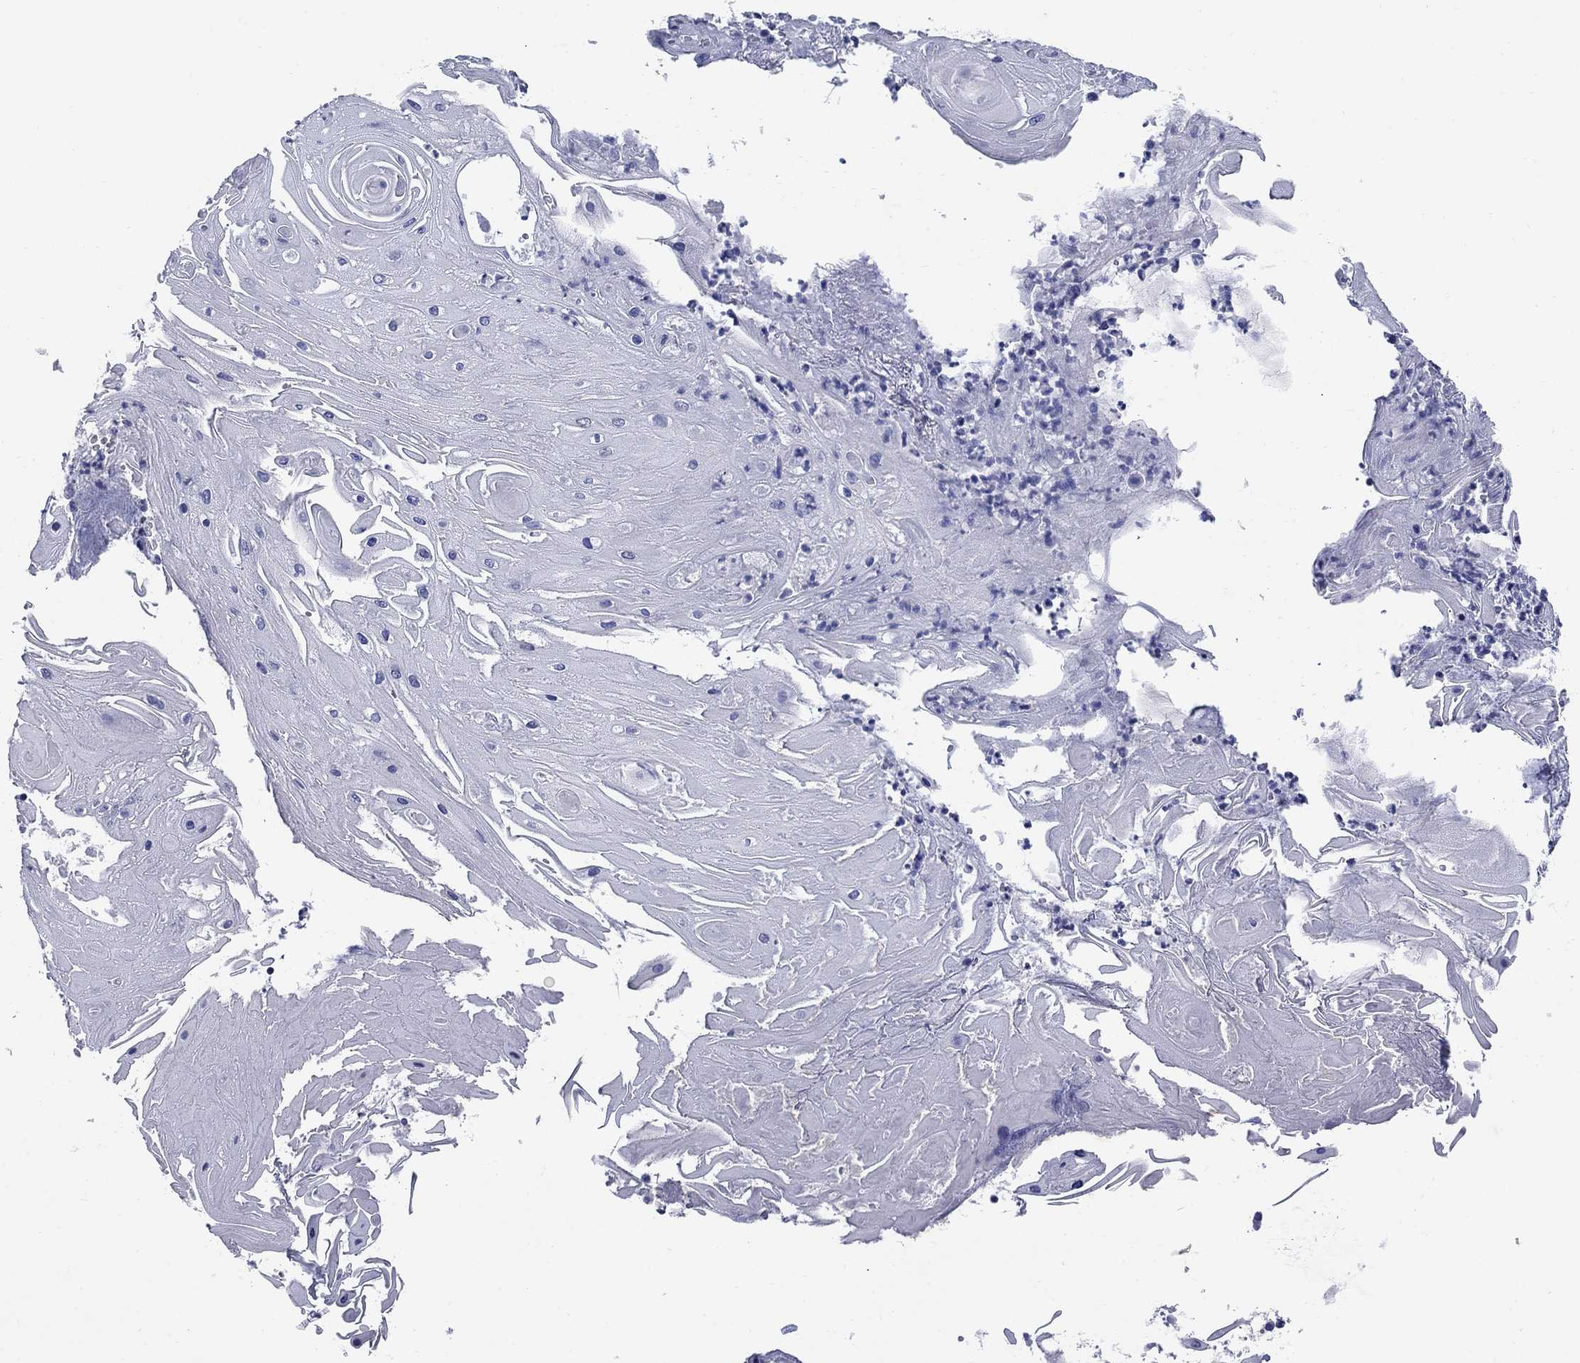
{"staining": {"intensity": "negative", "quantity": "none", "location": "none"}, "tissue": "skin cancer", "cell_type": "Tumor cells", "image_type": "cancer", "snomed": [{"axis": "morphology", "description": "Squamous cell carcinoma, NOS"}, {"axis": "topography", "description": "Skin"}], "caption": "IHC photomicrograph of neoplastic tissue: human skin squamous cell carcinoma stained with DAB (3,3'-diaminobenzidine) exhibits no significant protein expression in tumor cells. (Brightfield microscopy of DAB (3,3'-diaminobenzidine) immunohistochemistry (IHC) at high magnification).", "gene": "SMCP", "patient": {"sex": "male", "age": 62}}